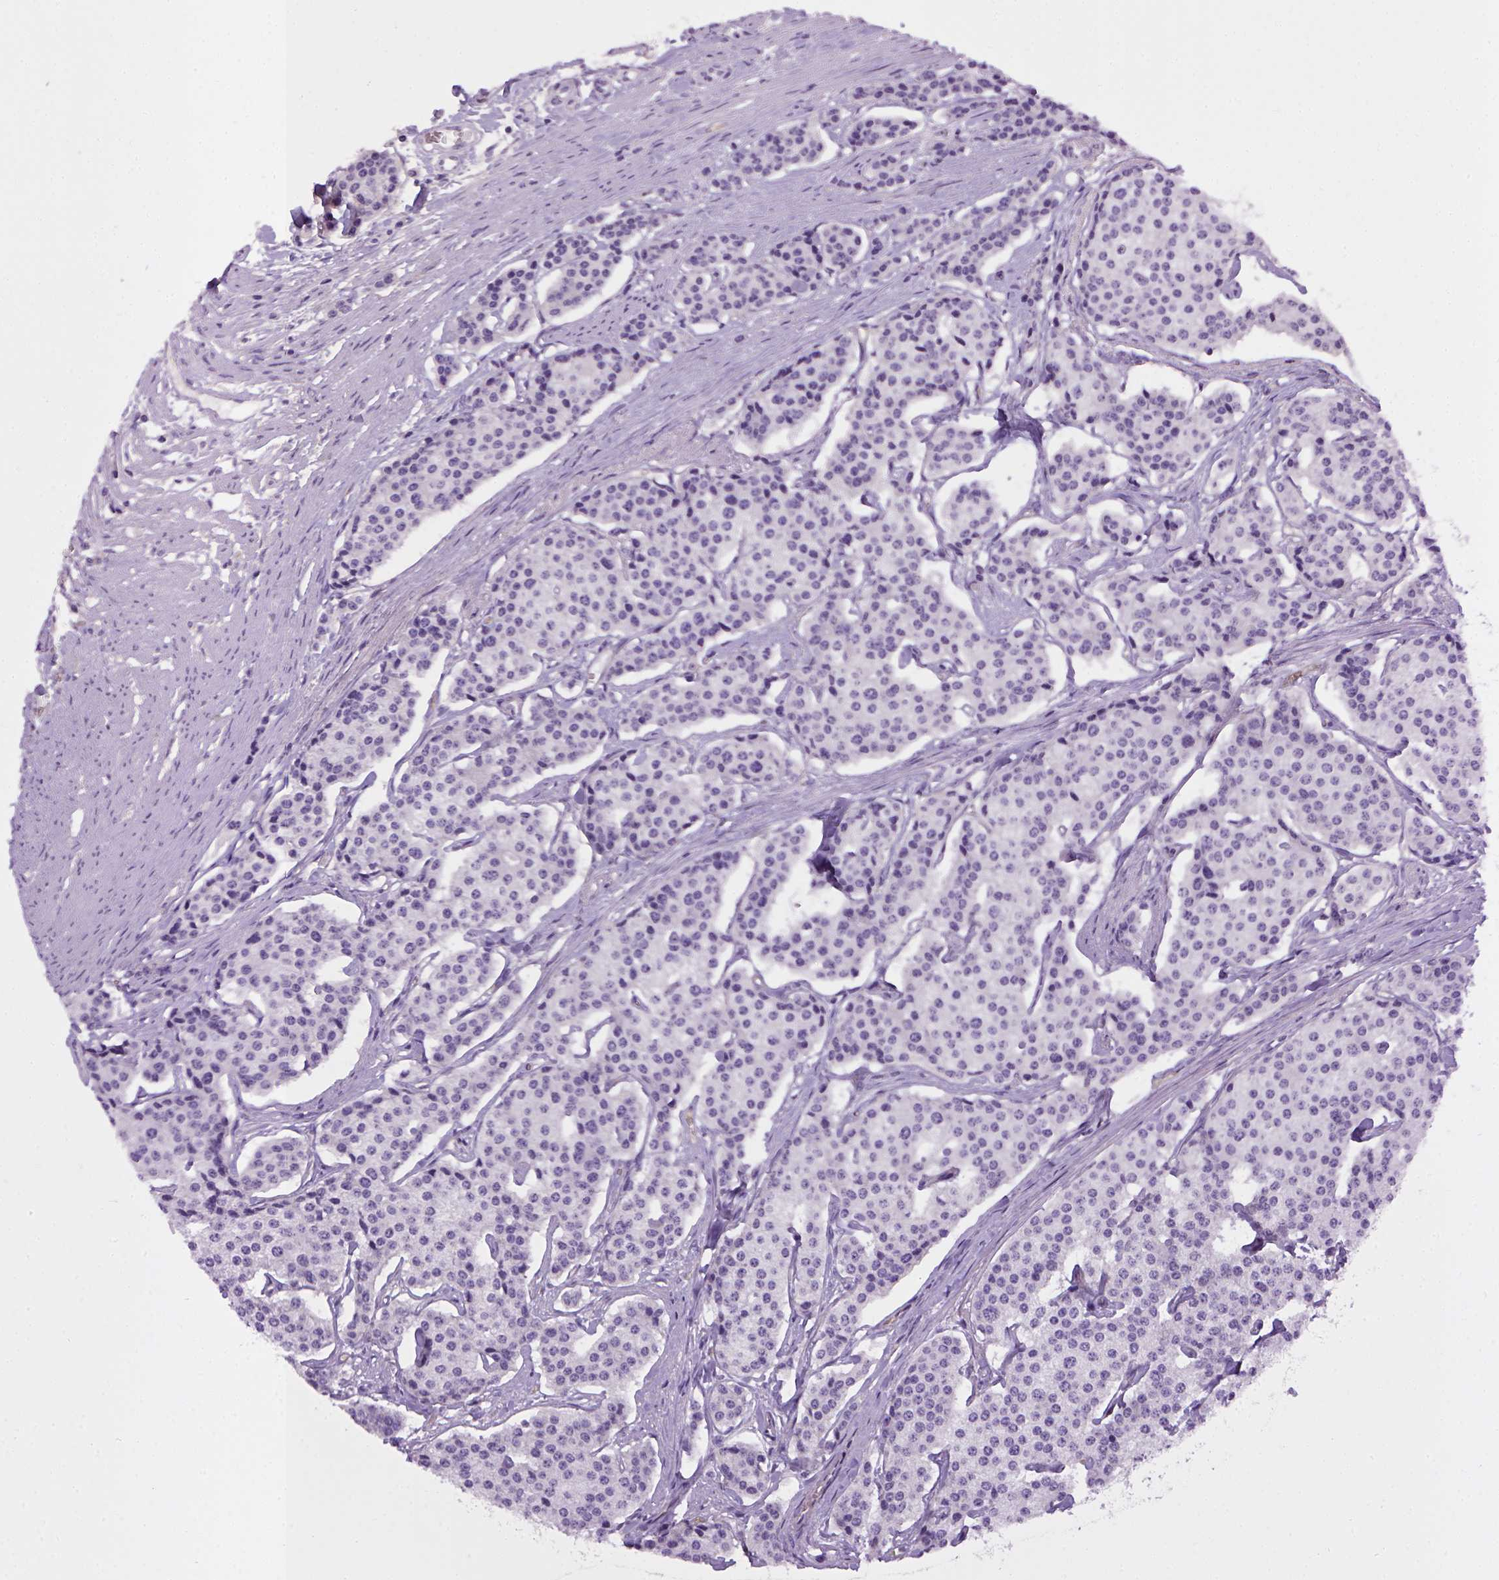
{"staining": {"intensity": "negative", "quantity": "none", "location": "none"}, "tissue": "carcinoid", "cell_type": "Tumor cells", "image_type": "cancer", "snomed": [{"axis": "morphology", "description": "Carcinoid, malignant, NOS"}, {"axis": "topography", "description": "Small intestine"}], "caption": "Human carcinoid stained for a protein using immunohistochemistry (IHC) reveals no positivity in tumor cells.", "gene": "ENG", "patient": {"sex": "female", "age": 65}}